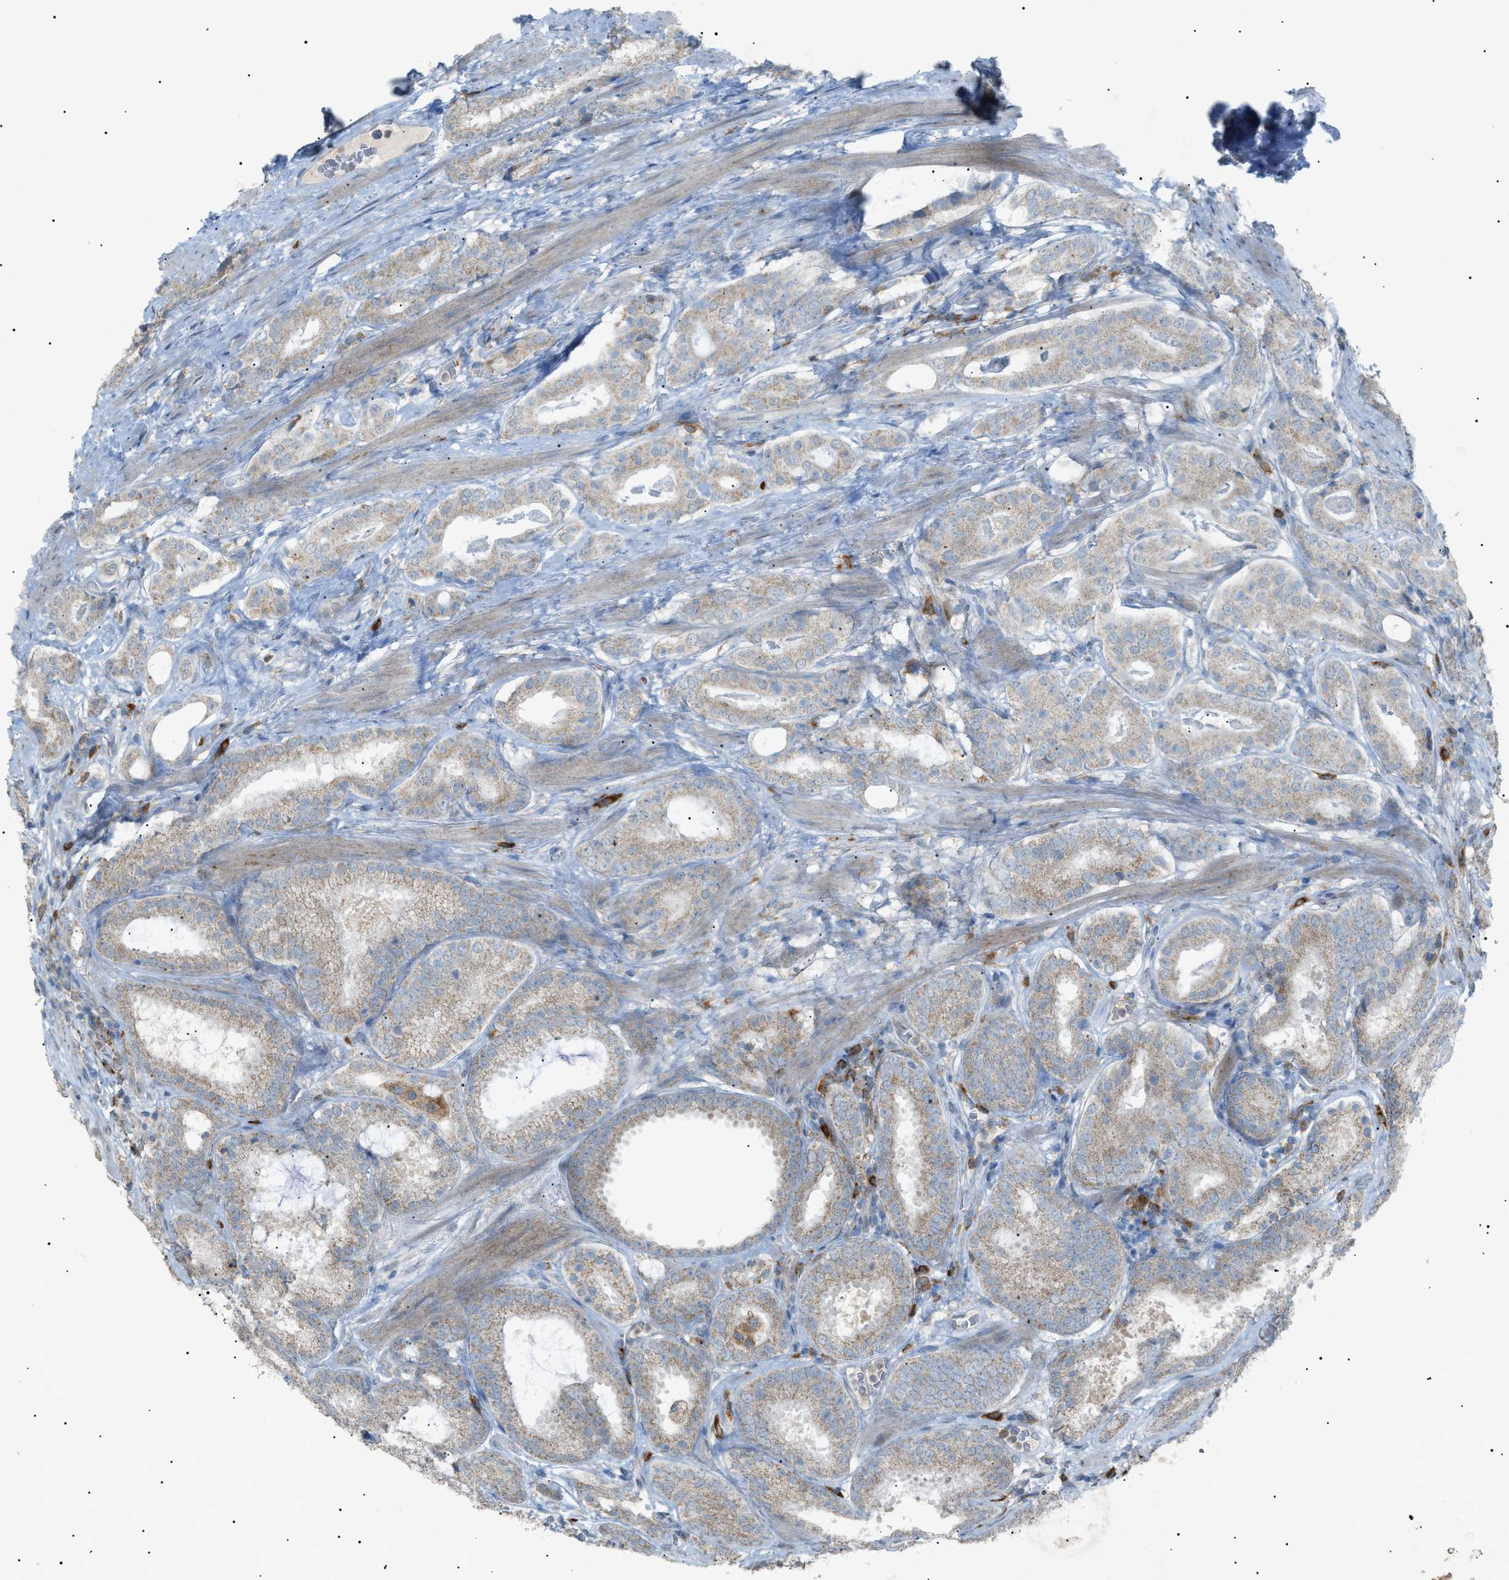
{"staining": {"intensity": "weak", "quantity": "25%-75%", "location": "cytoplasmic/membranous"}, "tissue": "prostate cancer", "cell_type": "Tumor cells", "image_type": "cancer", "snomed": [{"axis": "morphology", "description": "Adenocarcinoma, Low grade"}, {"axis": "topography", "description": "Prostate"}], "caption": "IHC staining of prostate cancer, which demonstrates low levels of weak cytoplasmic/membranous positivity in approximately 25%-75% of tumor cells indicating weak cytoplasmic/membranous protein staining. The staining was performed using DAB (brown) for protein detection and nuclei were counterstained in hematoxylin (blue).", "gene": "BTK", "patient": {"sex": "male", "age": 69}}